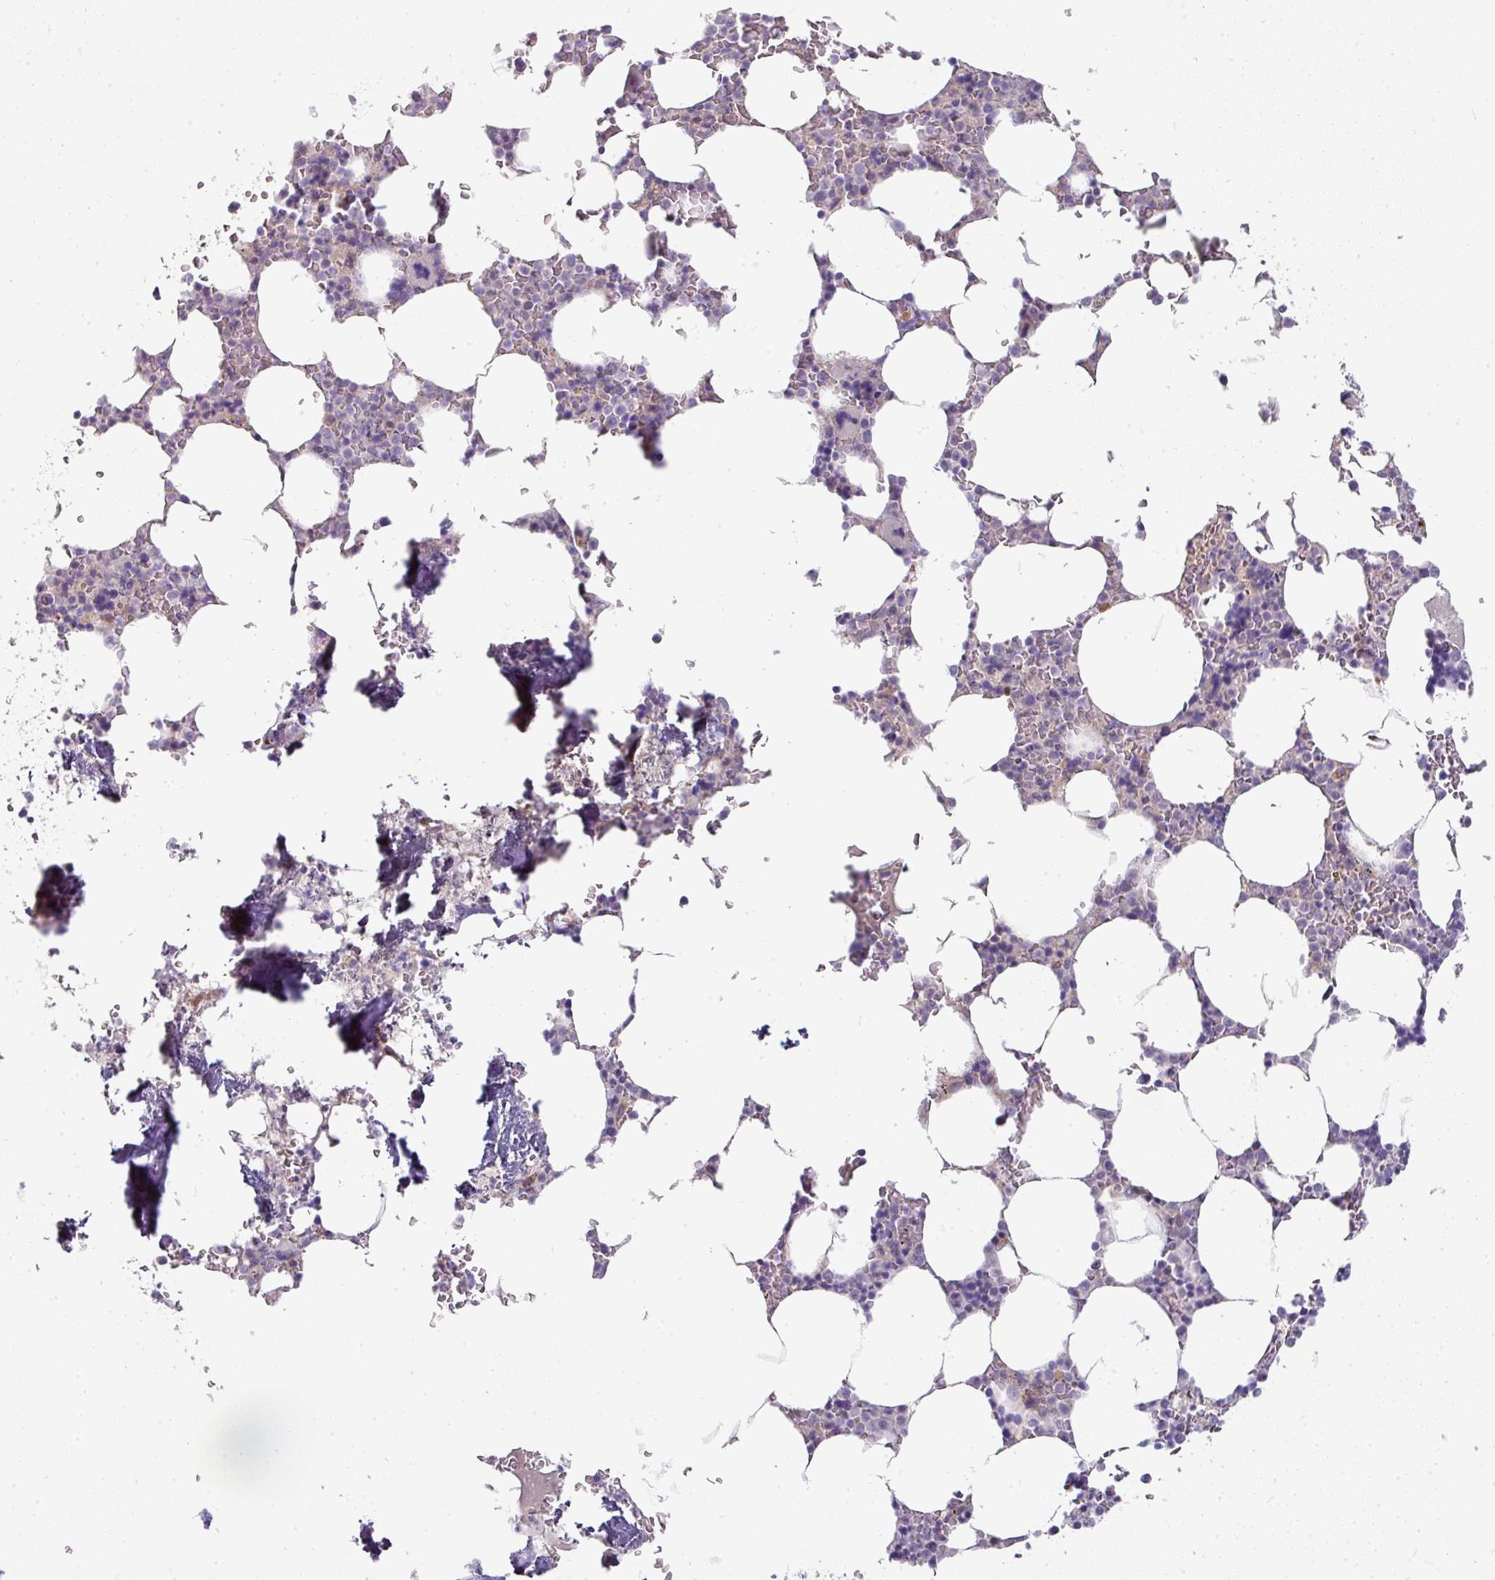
{"staining": {"intensity": "negative", "quantity": "none", "location": "none"}, "tissue": "bone marrow", "cell_type": "Hematopoietic cells", "image_type": "normal", "snomed": [{"axis": "morphology", "description": "Normal tissue, NOS"}, {"axis": "topography", "description": "Bone marrow"}], "caption": "Hematopoietic cells show no significant protein staining in benign bone marrow.", "gene": "FGF17", "patient": {"sex": "male", "age": 64}}